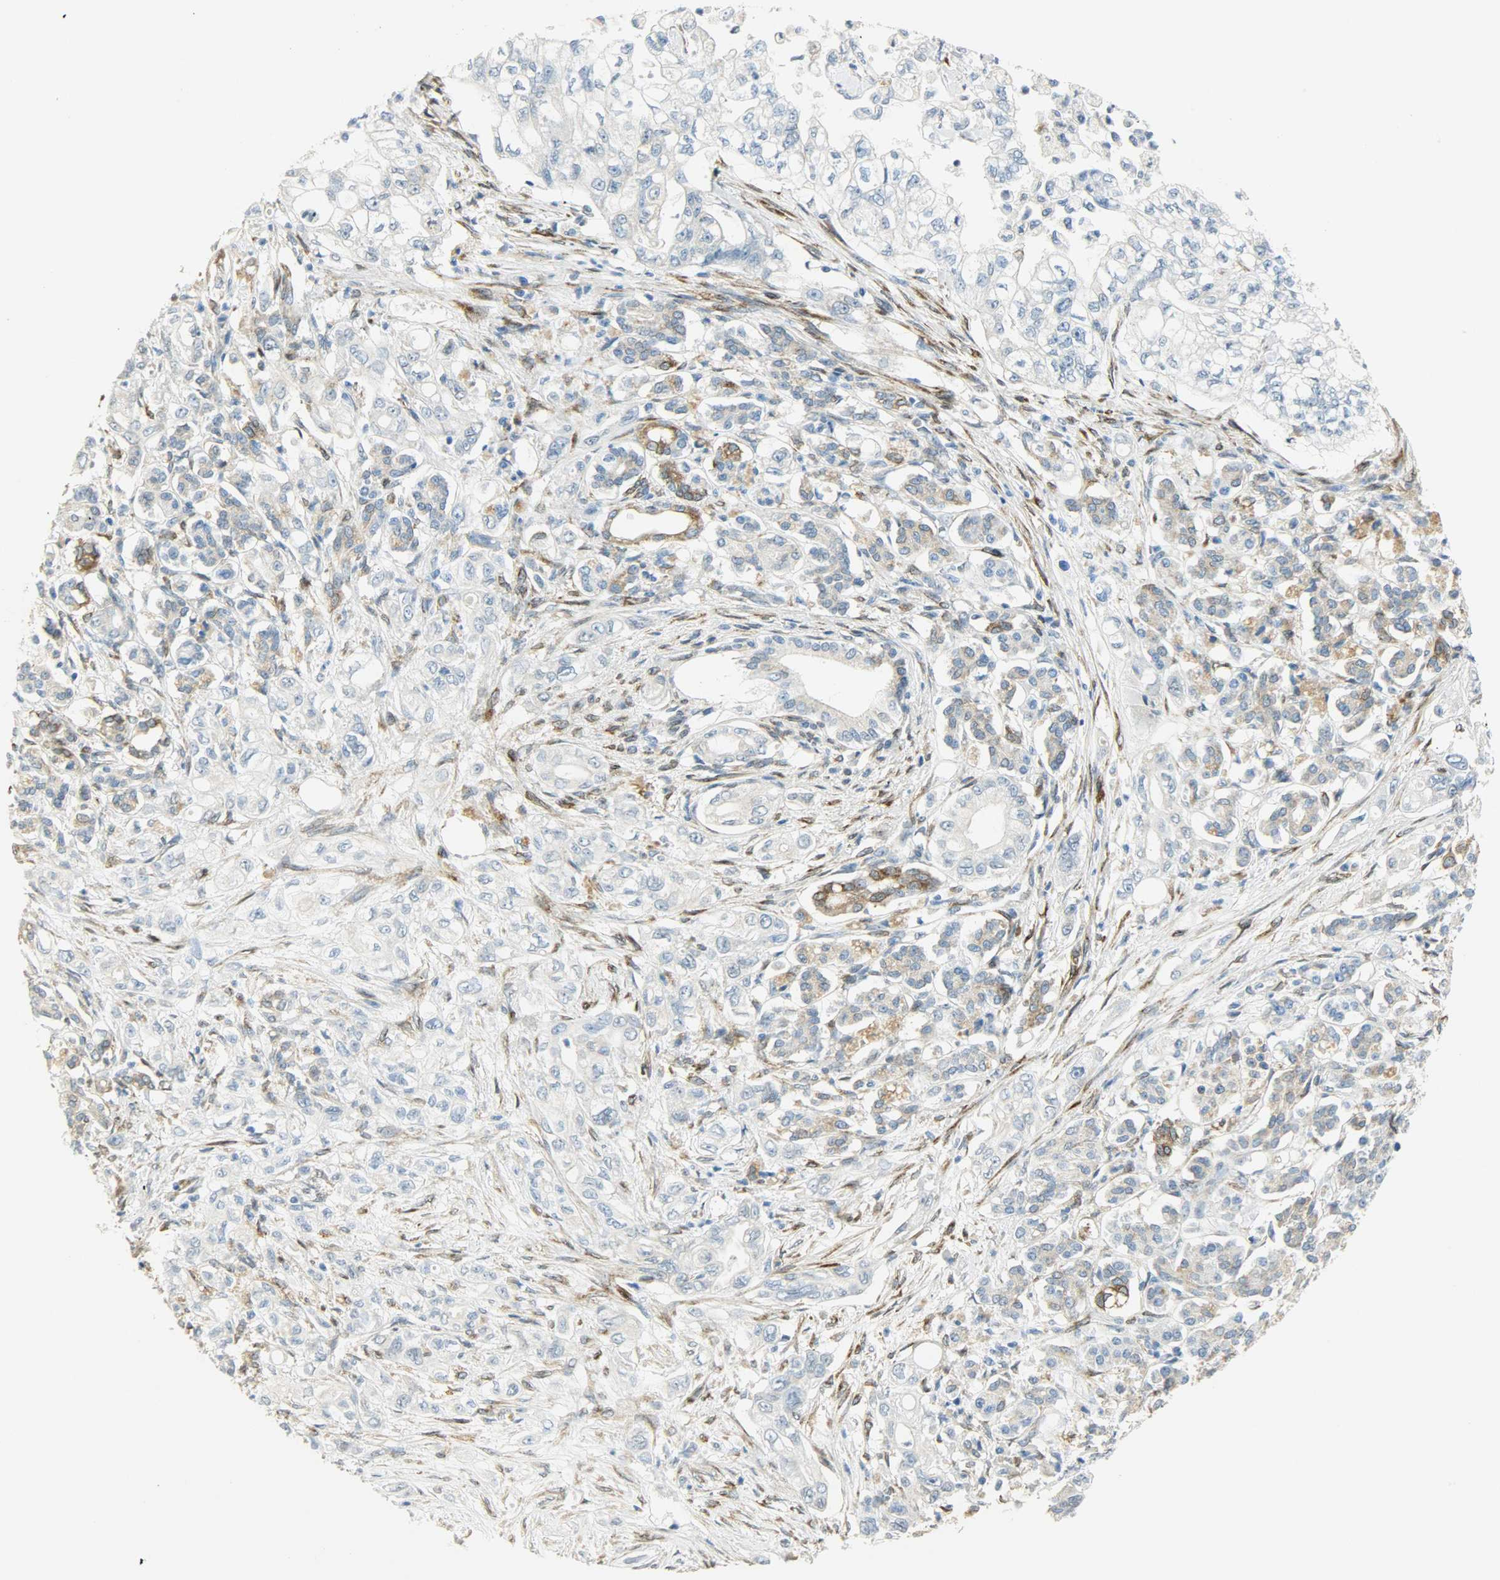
{"staining": {"intensity": "moderate", "quantity": "<25%", "location": "cytoplasmic/membranous"}, "tissue": "pancreatic cancer", "cell_type": "Tumor cells", "image_type": "cancer", "snomed": [{"axis": "morphology", "description": "Normal tissue, NOS"}, {"axis": "topography", "description": "Pancreas"}], "caption": "Immunohistochemical staining of pancreatic cancer exhibits low levels of moderate cytoplasmic/membranous staining in approximately <25% of tumor cells.", "gene": "PKD2", "patient": {"sex": "male", "age": 42}}